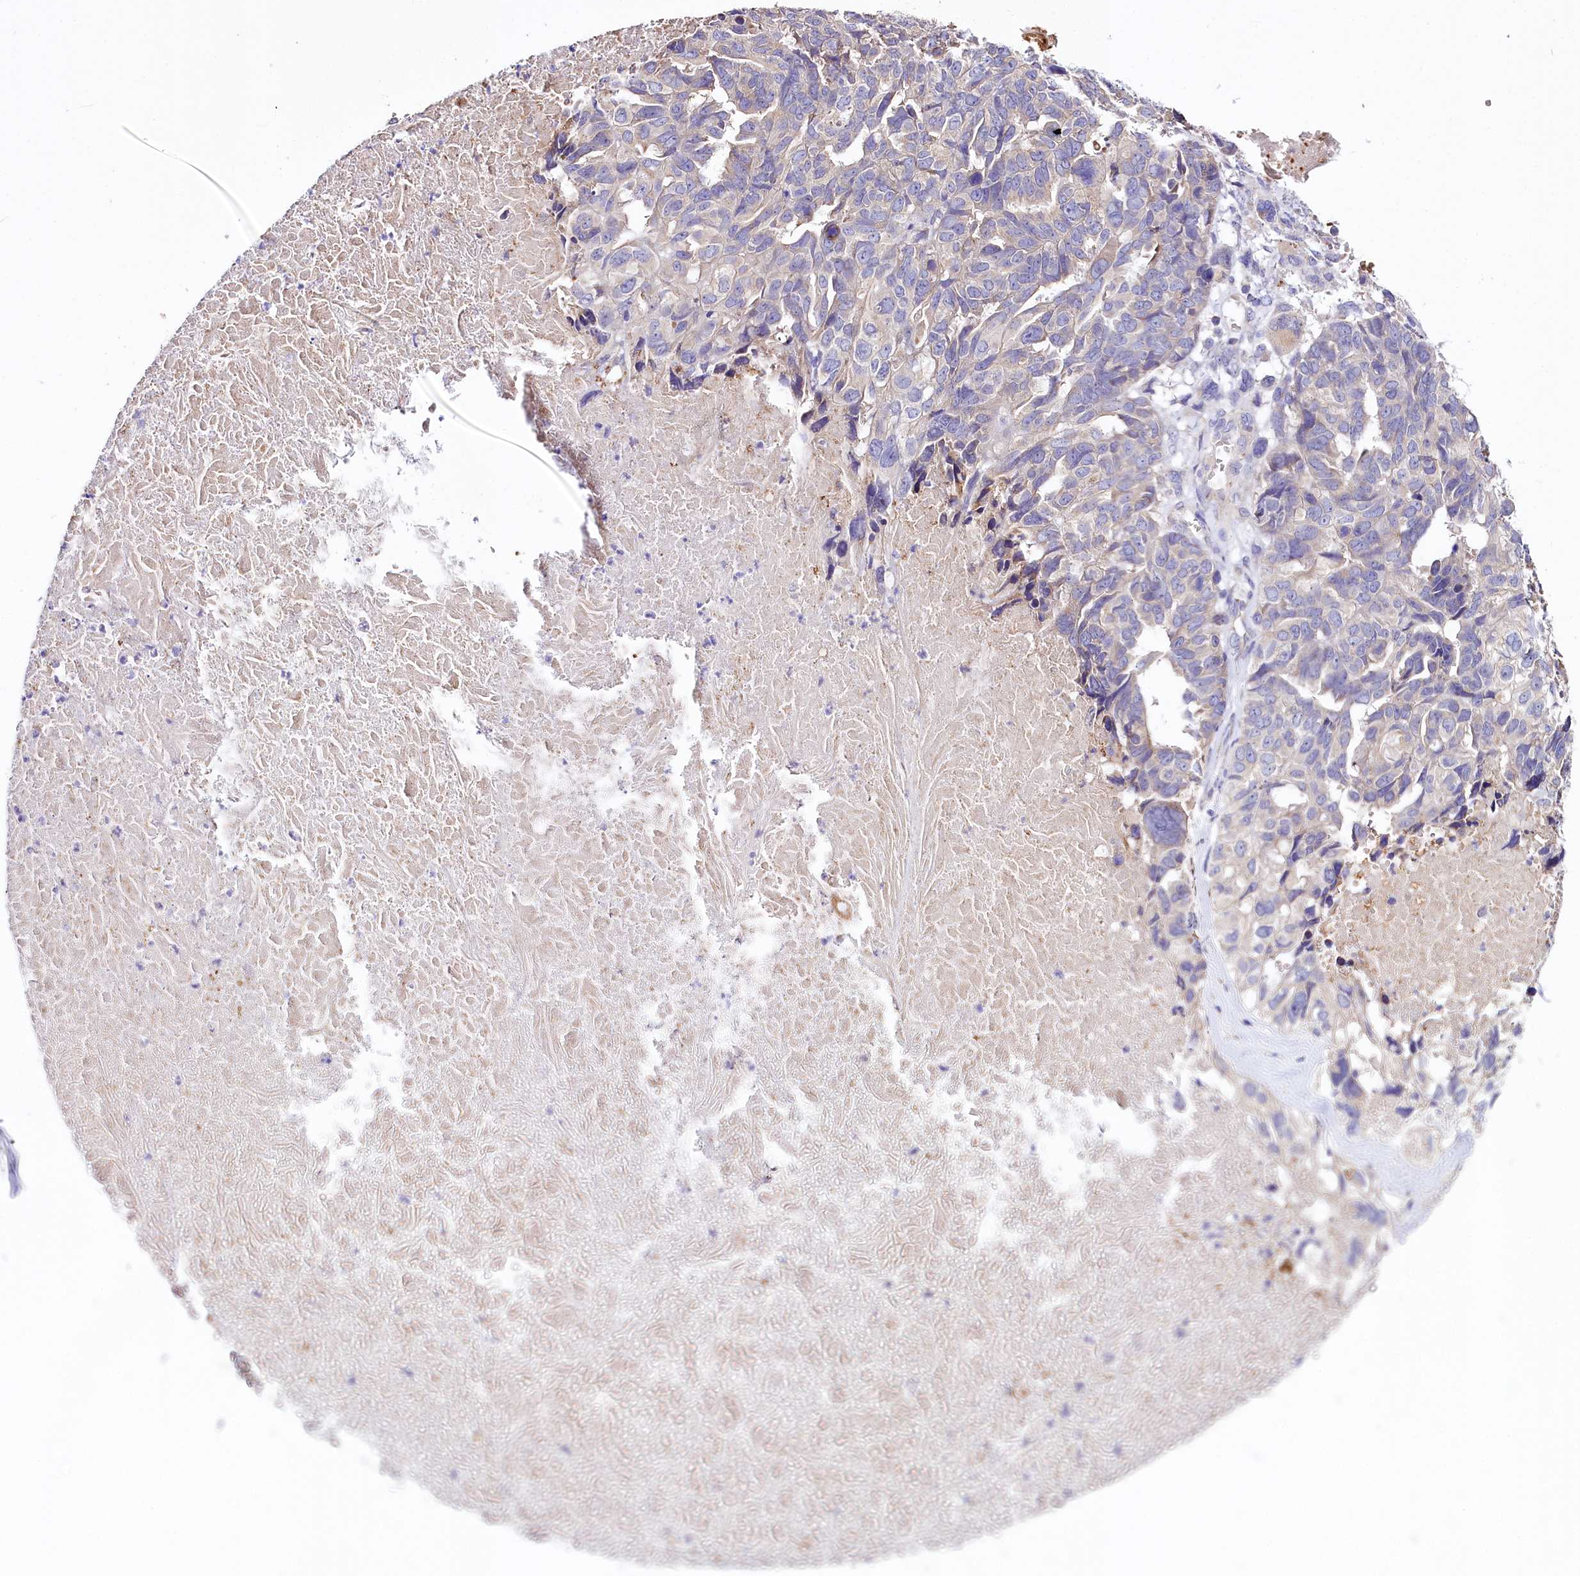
{"staining": {"intensity": "weak", "quantity": "<25%", "location": "cytoplasmic/membranous"}, "tissue": "ovarian cancer", "cell_type": "Tumor cells", "image_type": "cancer", "snomed": [{"axis": "morphology", "description": "Cystadenocarcinoma, serous, NOS"}, {"axis": "topography", "description": "Ovary"}], "caption": "The immunohistochemistry (IHC) histopathology image has no significant expression in tumor cells of ovarian cancer (serous cystadenocarcinoma) tissue. (DAB IHC visualized using brightfield microscopy, high magnification).", "gene": "CEP295", "patient": {"sex": "female", "age": 79}}